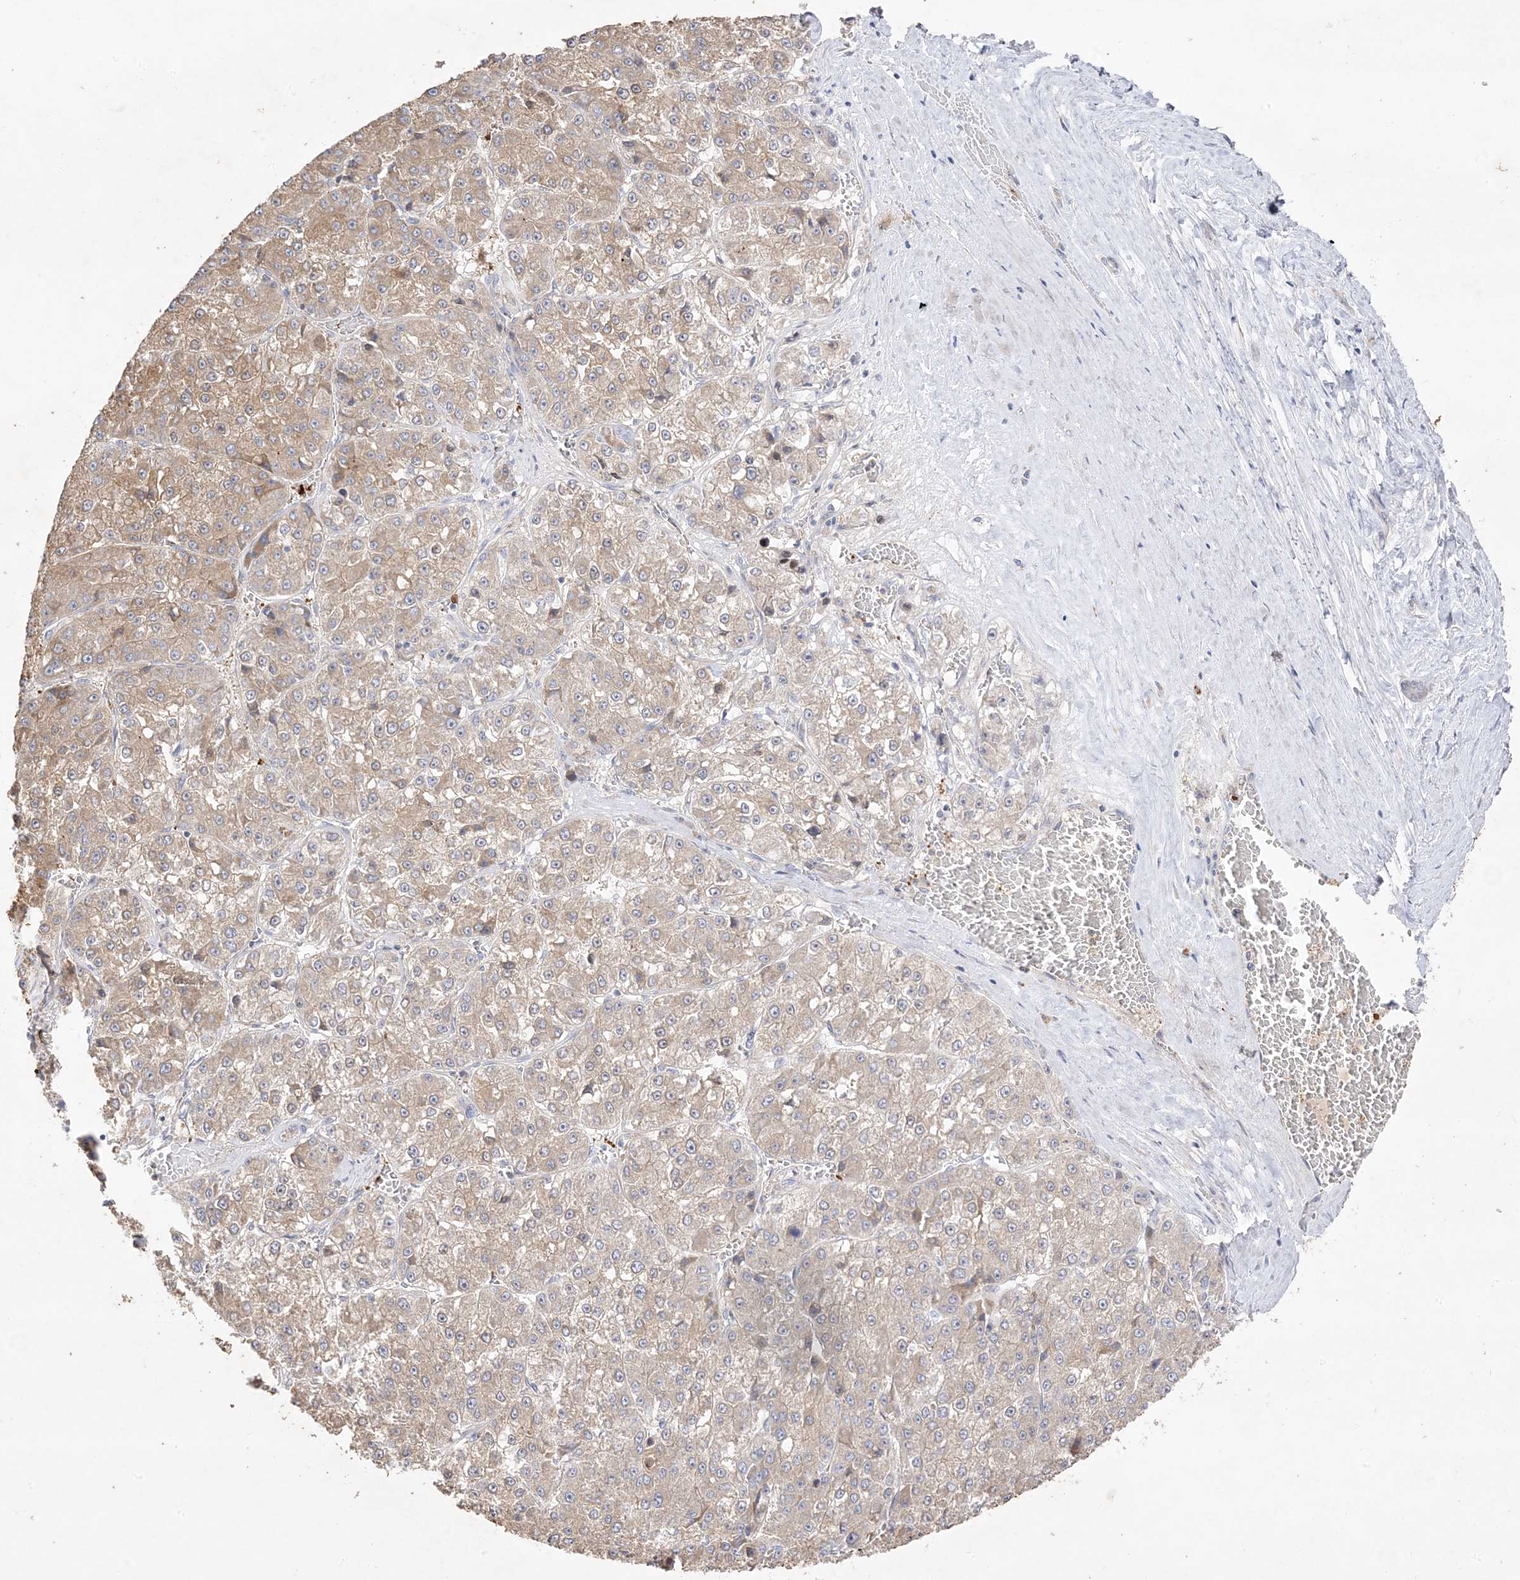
{"staining": {"intensity": "moderate", "quantity": ">75%", "location": "cytoplasmic/membranous"}, "tissue": "liver cancer", "cell_type": "Tumor cells", "image_type": "cancer", "snomed": [{"axis": "morphology", "description": "Carcinoma, Hepatocellular, NOS"}, {"axis": "topography", "description": "Liver"}], "caption": "An image of human liver hepatocellular carcinoma stained for a protein reveals moderate cytoplasmic/membranous brown staining in tumor cells.", "gene": "TRANK1", "patient": {"sex": "female", "age": 73}}